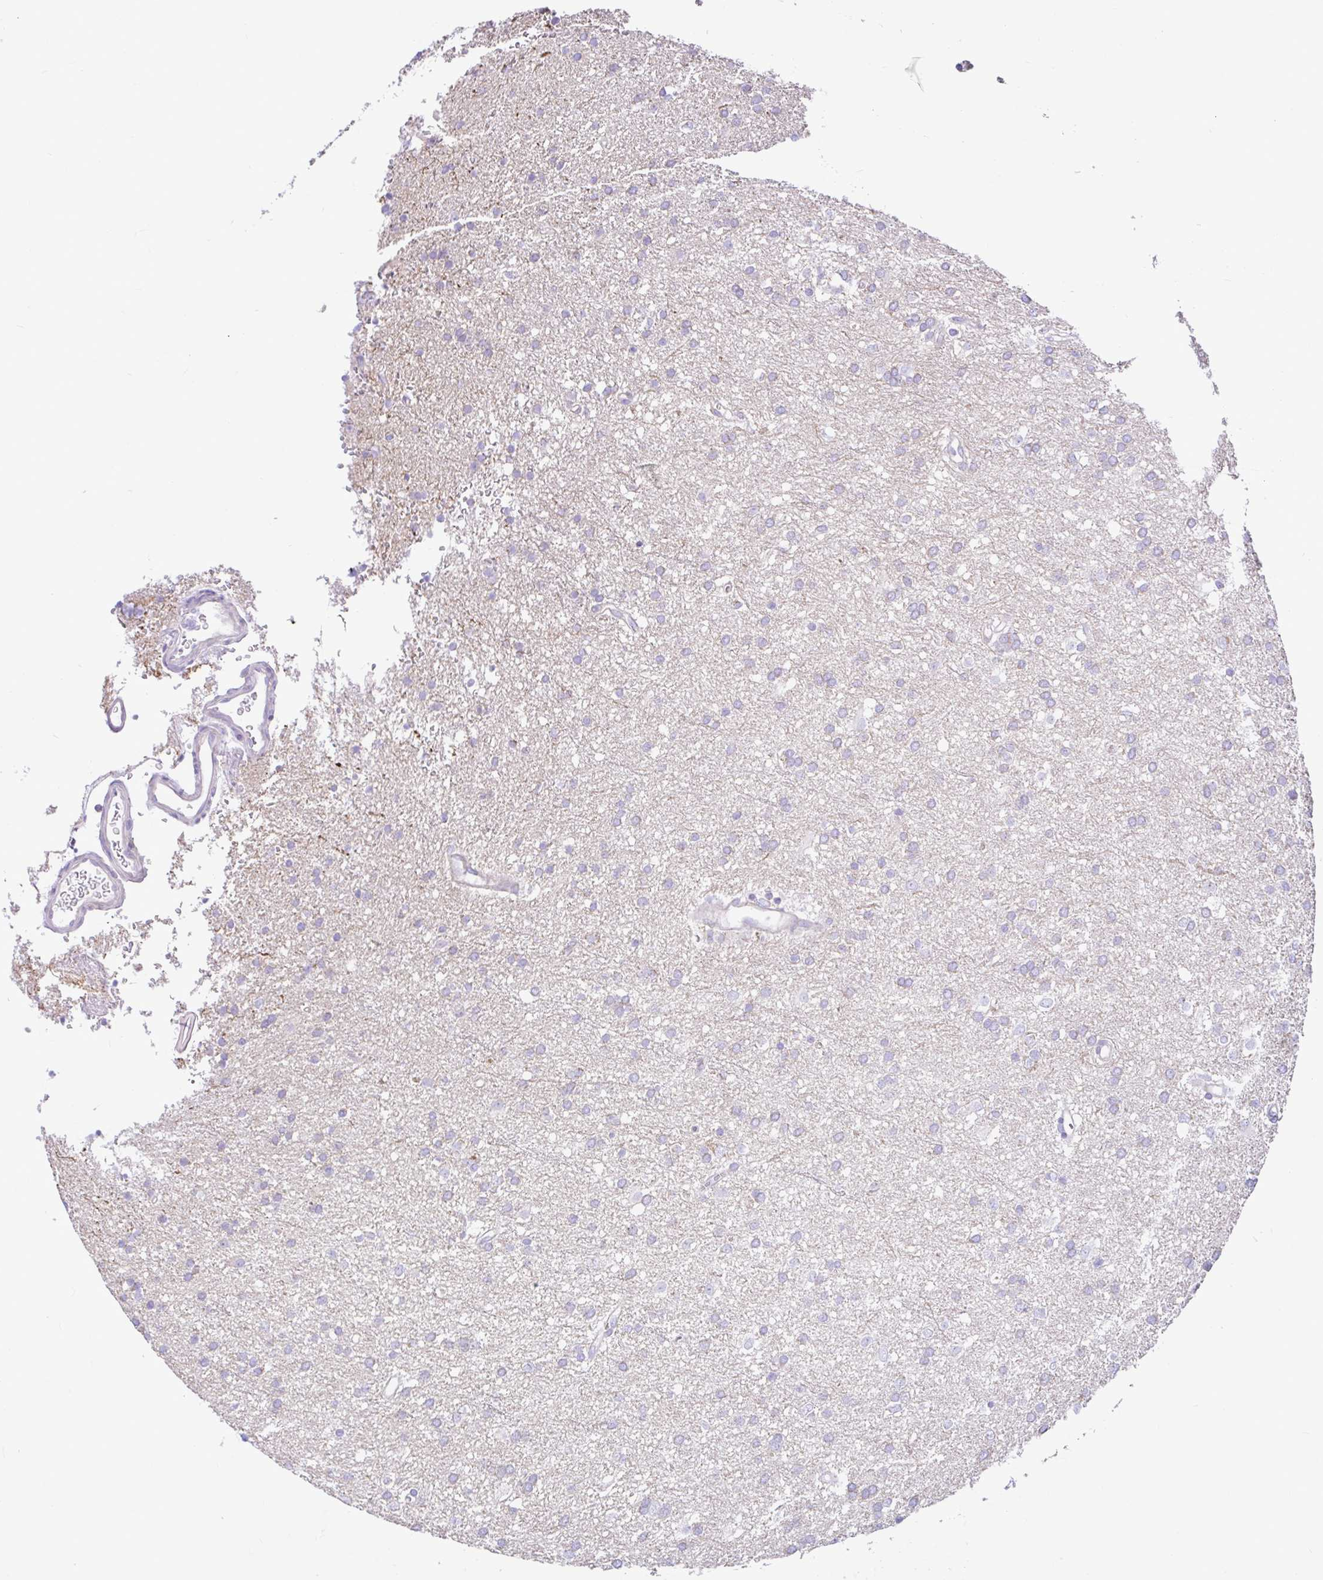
{"staining": {"intensity": "negative", "quantity": "none", "location": "none"}, "tissue": "glioma", "cell_type": "Tumor cells", "image_type": "cancer", "snomed": [{"axis": "morphology", "description": "Glioma, malignant, Low grade"}, {"axis": "topography", "description": "Brain"}], "caption": "Immunohistochemistry (IHC) histopathology image of neoplastic tissue: low-grade glioma (malignant) stained with DAB exhibits no significant protein positivity in tumor cells. (DAB (3,3'-diaminobenzidine) IHC with hematoxylin counter stain).", "gene": "NDUFS2", "patient": {"sex": "female", "age": 33}}